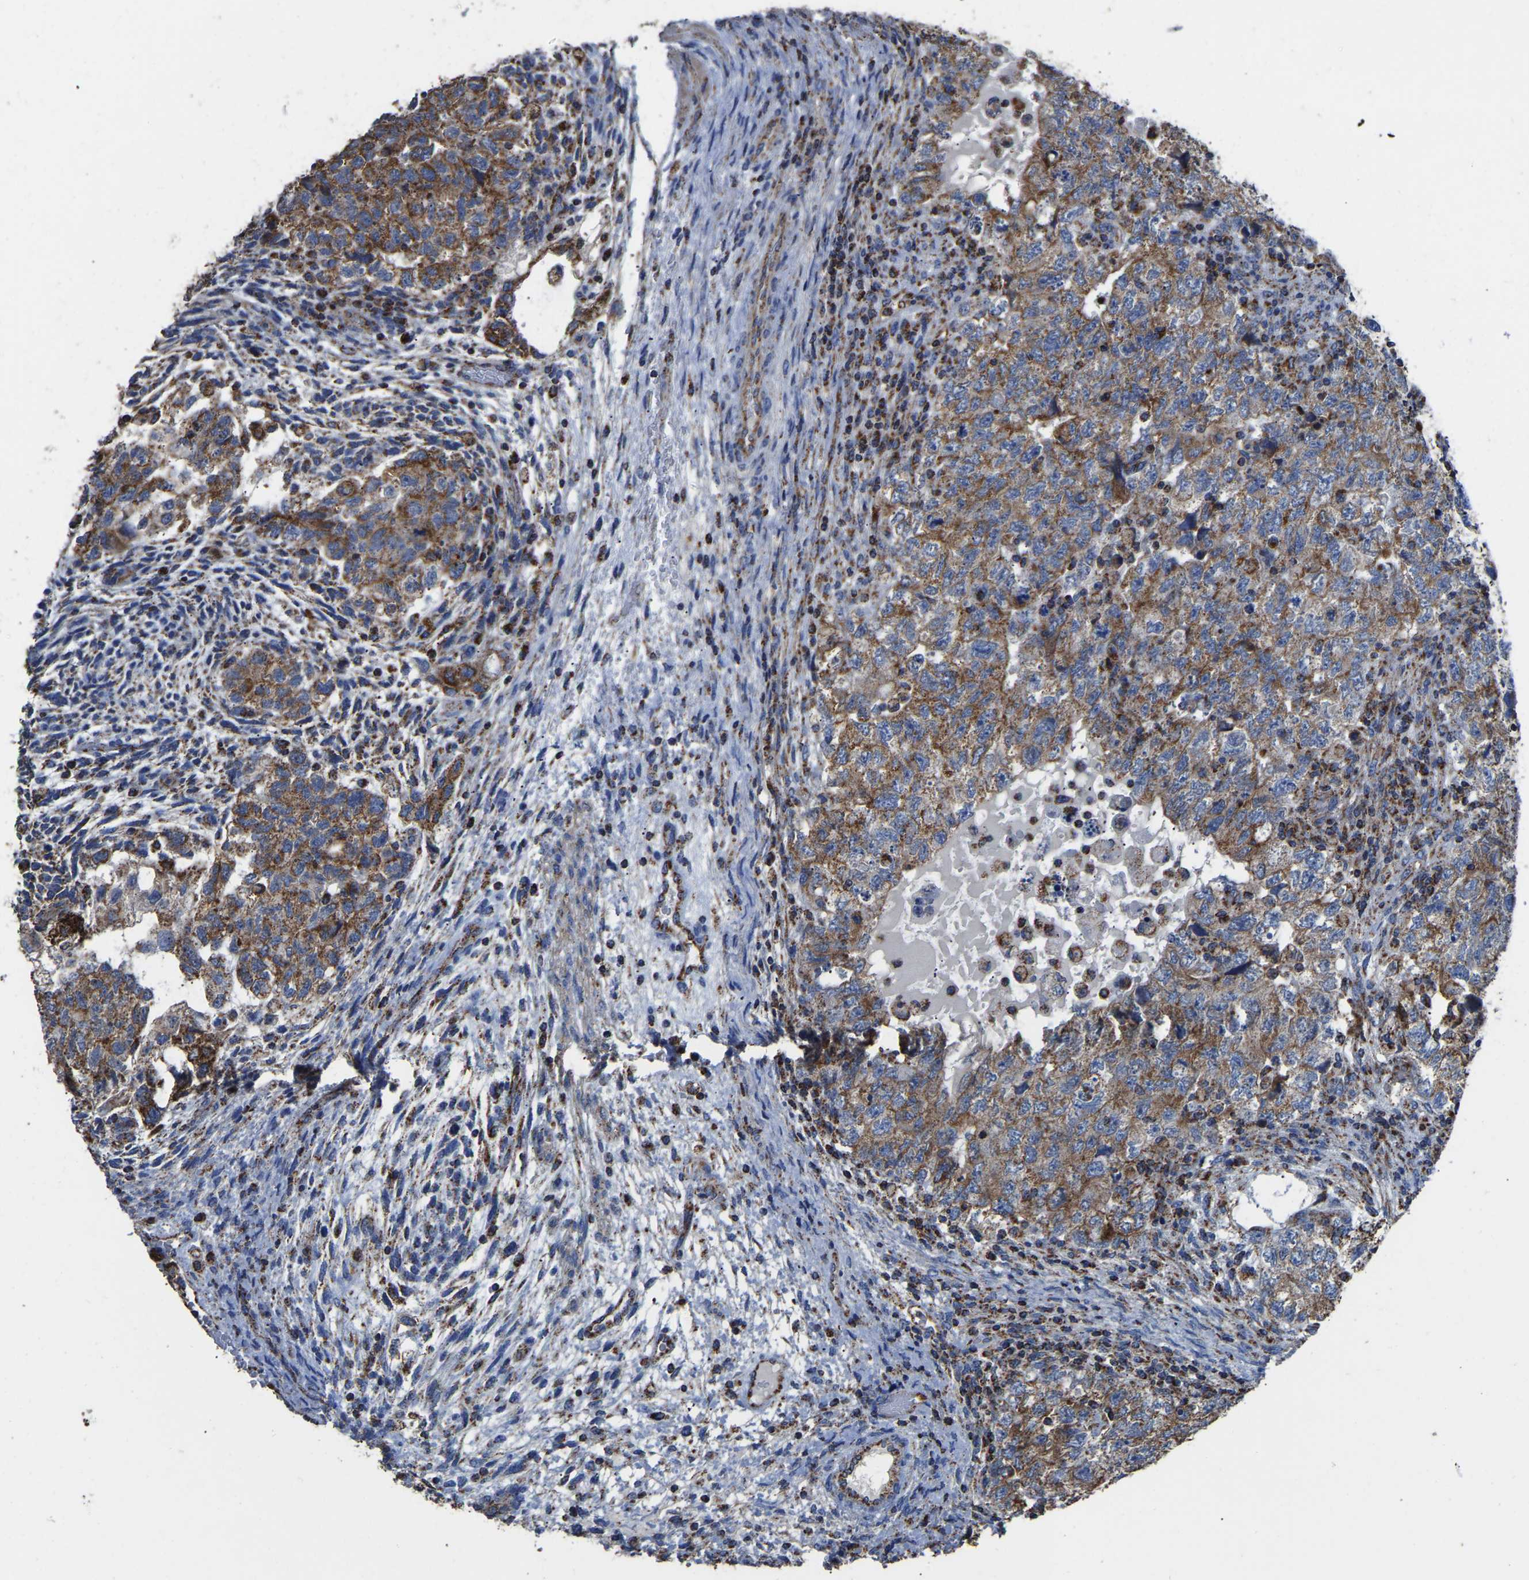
{"staining": {"intensity": "moderate", "quantity": ">75%", "location": "cytoplasmic/membranous"}, "tissue": "testis cancer", "cell_type": "Tumor cells", "image_type": "cancer", "snomed": [{"axis": "morphology", "description": "Carcinoma, Embryonal, NOS"}, {"axis": "topography", "description": "Testis"}], "caption": "Immunohistochemistry (IHC) histopathology image of human testis cancer stained for a protein (brown), which exhibits medium levels of moderate cytoplasmic/membranous staining in about >75% of tumor cells.", "gene": "ETFA", "patient": {"sex": "male", "age": 36}}